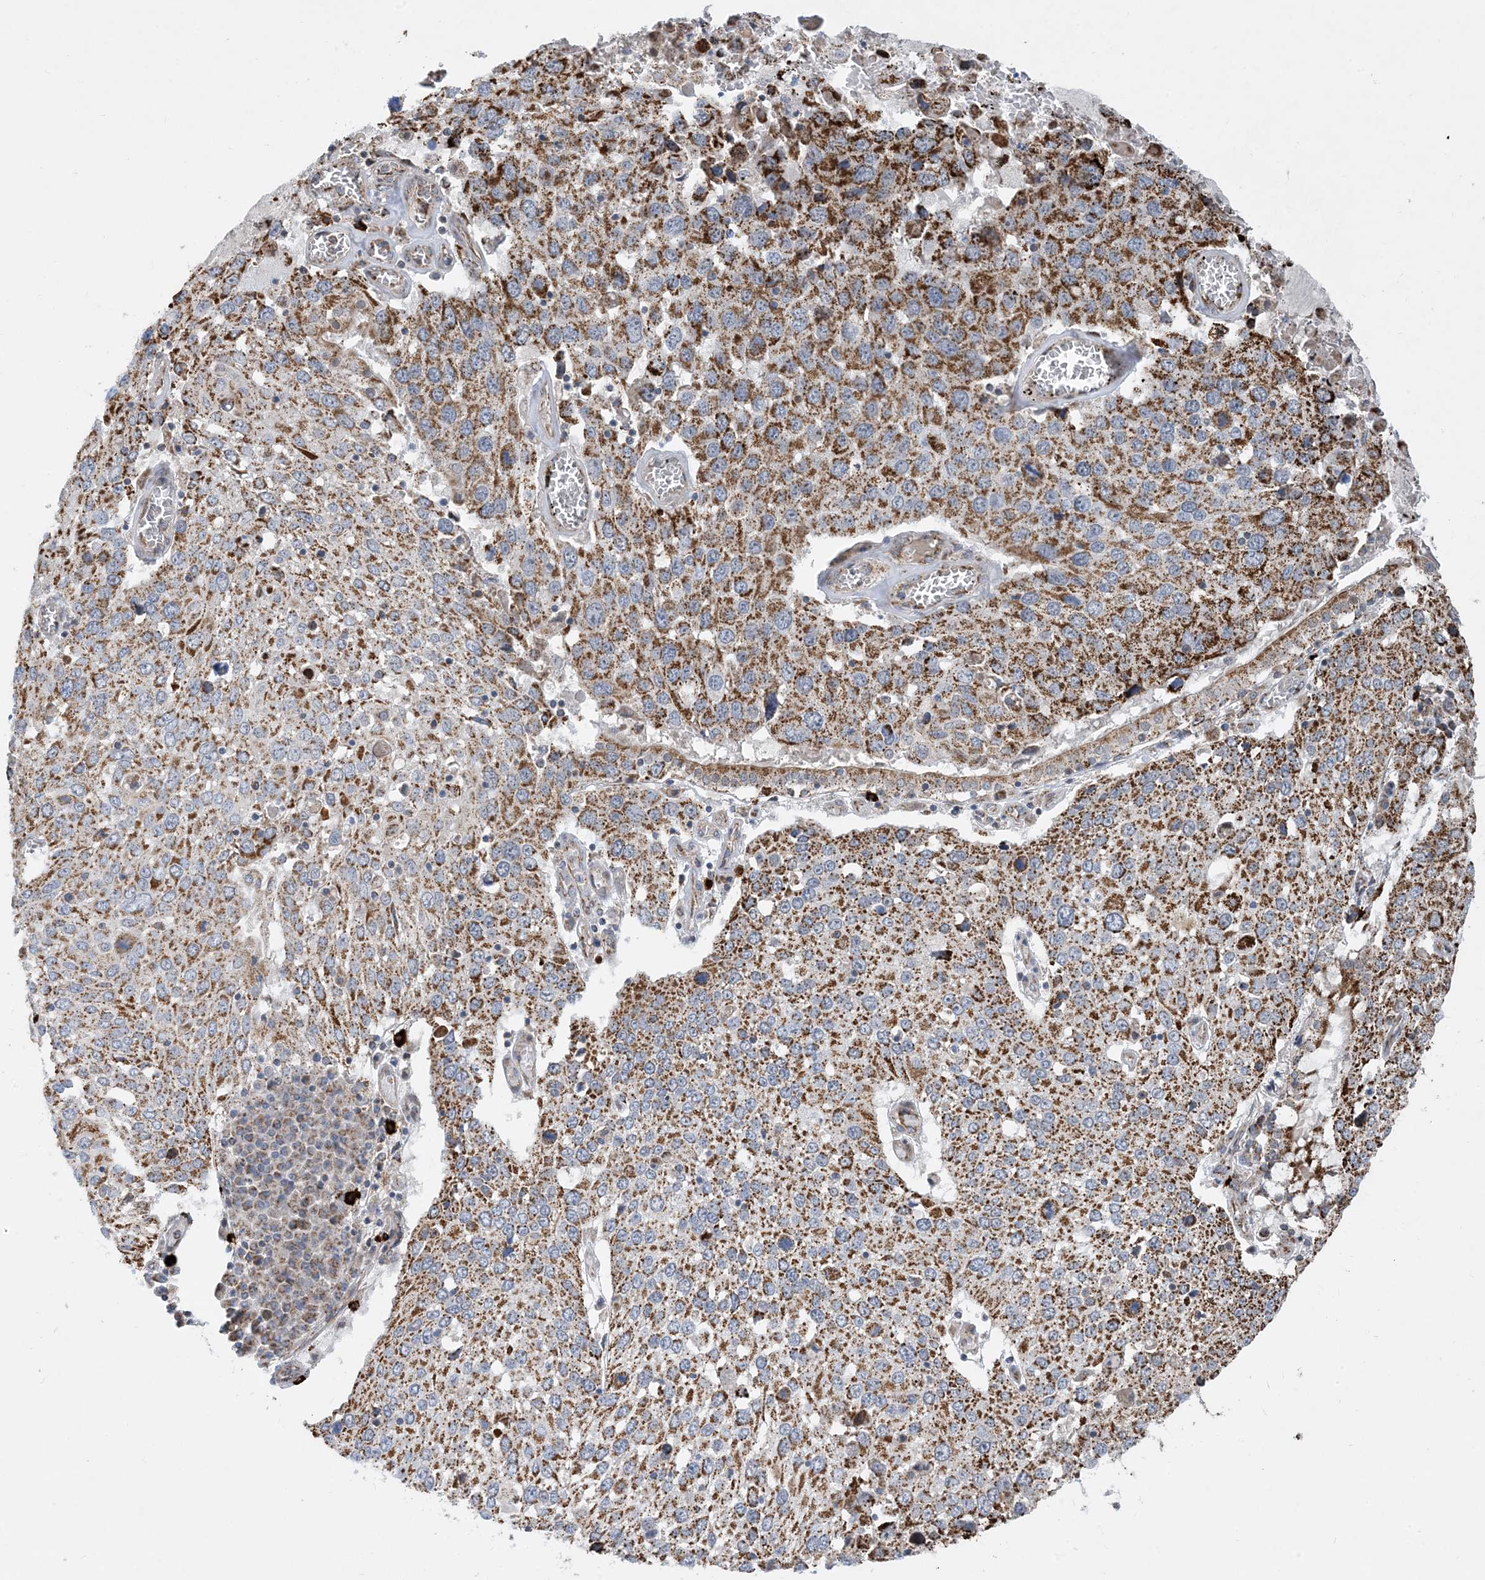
{"staining": {"intensity": "moderate", "quantity": ">75%", "location": "cytoplasmic/membranous"}, "tissue": "lung cancer", "cell_type": "Tumor cells", "image_type": "cancer", "snomed": [{"axis": "morphology", "description": "Squamous cell carcinoma, NOS"}, {"axis": "topography", "description": "Lung"}], "caption": "This image shows lung squamous cell carcinoma stained with immunohistochemistry to label a protein in brown. The cytoplasmic/membranous of tumor cells show moderate positivity for the protein. Nuclei are counter-stained blue.", "gene": "PCDHGA1", "patient": {"sex": "male", "age": 65}}